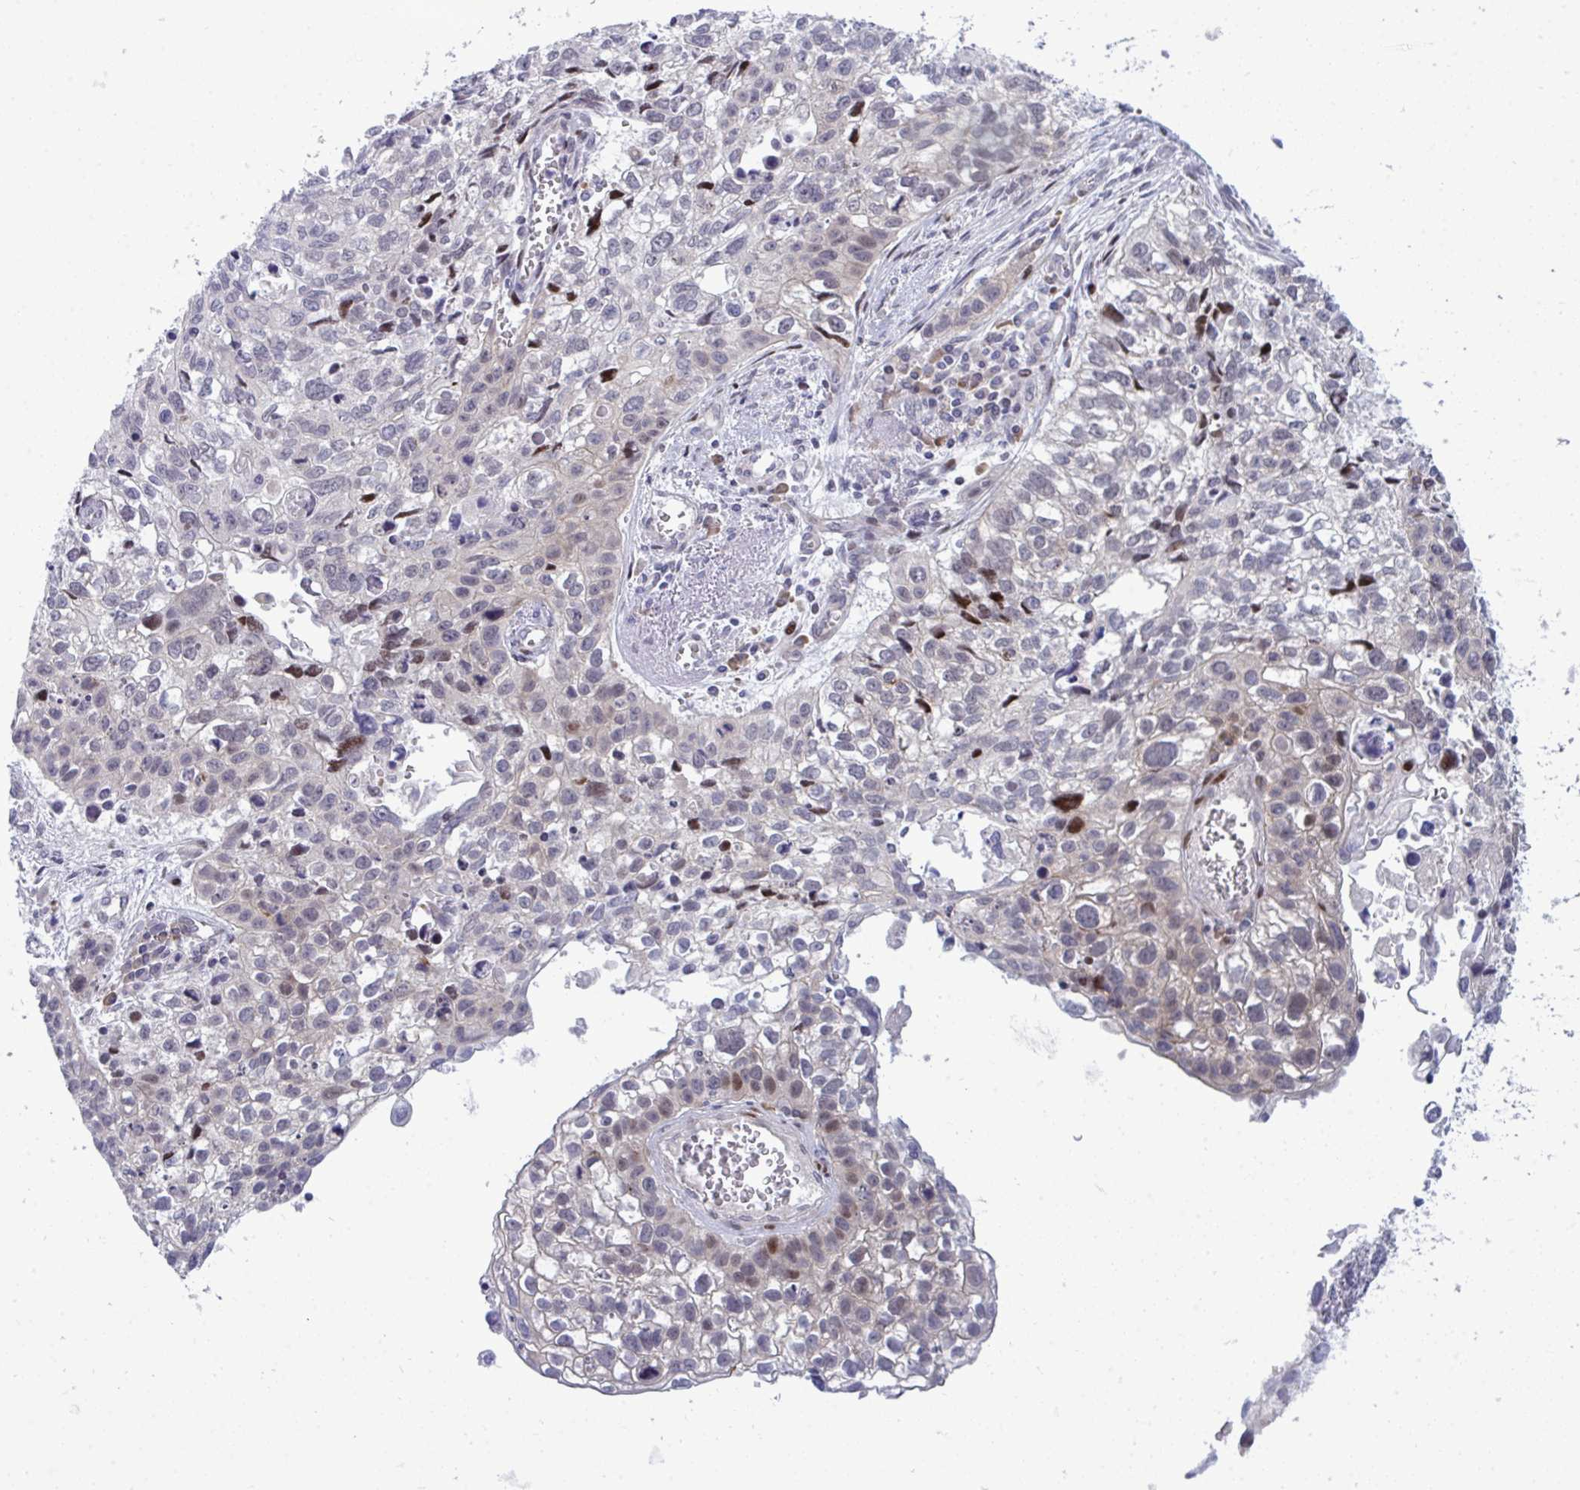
{"staining": {"intensity": "moderate", "quantity": "<25%", "location": "nuclear"}, "tissue": "lung cancer", "cell_type": "Tumor cells", "image_type": "cancer", "snomed": [{"axis": "morphology", "description": "Squamous cell carcinoma, NOS"}, {"axis": "topography", "description": "Lung"}], "caption": "An immunohistochemistry (IHC) photomicrograph of tumor tissue is shown. Protein staining in brown shows moderate nuclear positivity in lung cancer within tumor cells. Nuclei are stained in blue.", "gene": "TAB1", "patient": {"sex": "male", "age": 74}}